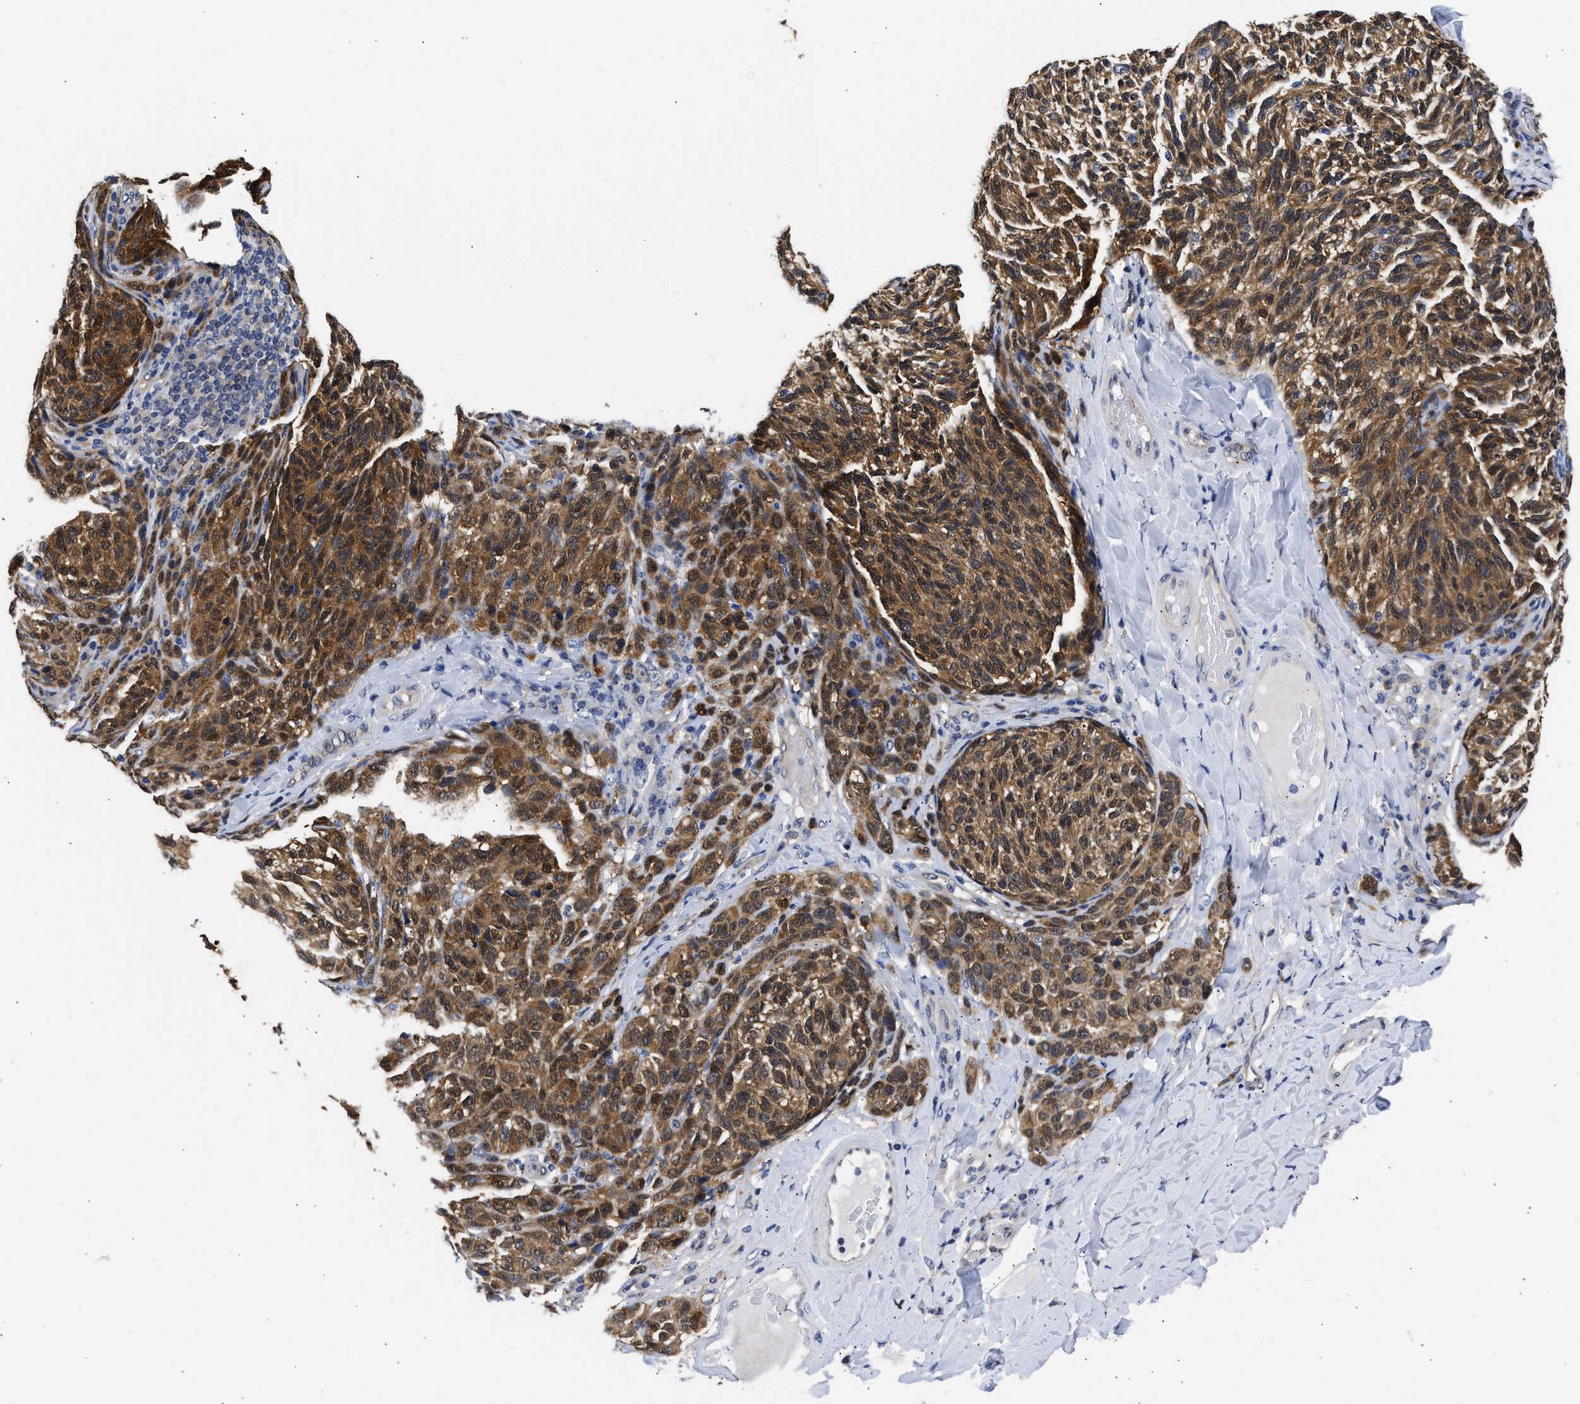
{"staining": {"intensity": "moderate", "quantity": ">75%", "location": "cytoplasmic/membranous,nuclear"}, "tissue": "melanoma", "cell_type": "Tumor cells", "image_type": "cancer", "snomed": [{"axis": "morphology", "description": "Malignant melanoma, NOS"}, {"axis": "topography", "description": "Skin"}], "caption": "There is medium levels of moderate cytoplasmic/membranous and nuclear staining in tumor cells of melanoma, as demonstrated by immunohistochemical staining (brown color).", "gene": "XPO5", "patient": {"sex": "female", "age": 73}}